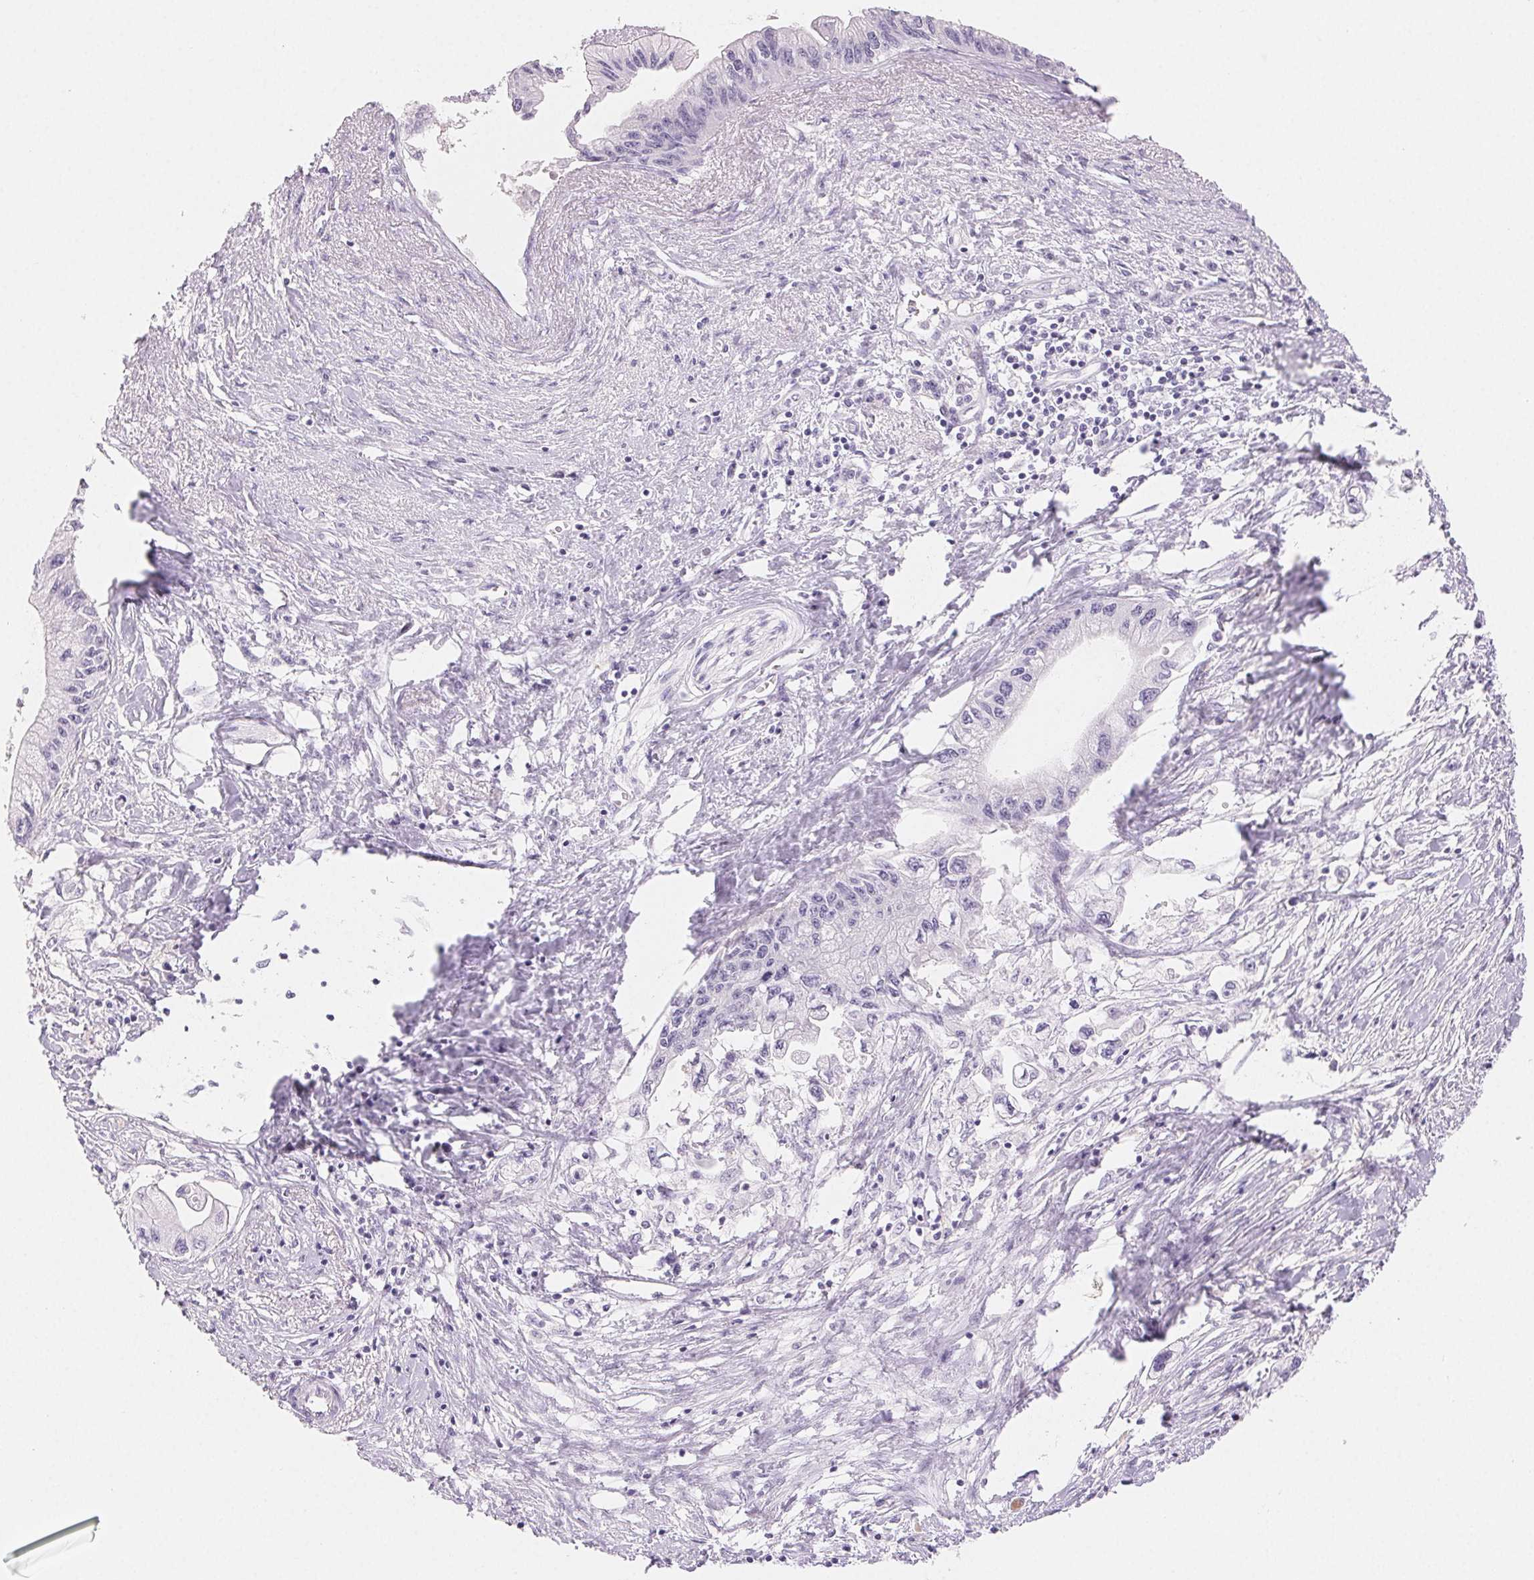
{"staining": {"intensity": "negative", "quantity": "none", "location": "none"}, "tissue": "pancreatic cancer", "cell_type": "Tumor cells", "image_type": "cancer", "snomed": [{"axis": "morphology", "description": "Adenocarcinoma, NOS"}, {"axis": "topography", "description": "Pancreas"}], "caption": "An immunohistochemistry (IHC) photomicrograph of pancreatic cancer (adenocarcinoma) is shown. There is no staining in tumor cells of pancreatic cancer (adenocarcinoma).", "gene": "BPIFB2", "patient": {"sex": "male", "age": 61}}